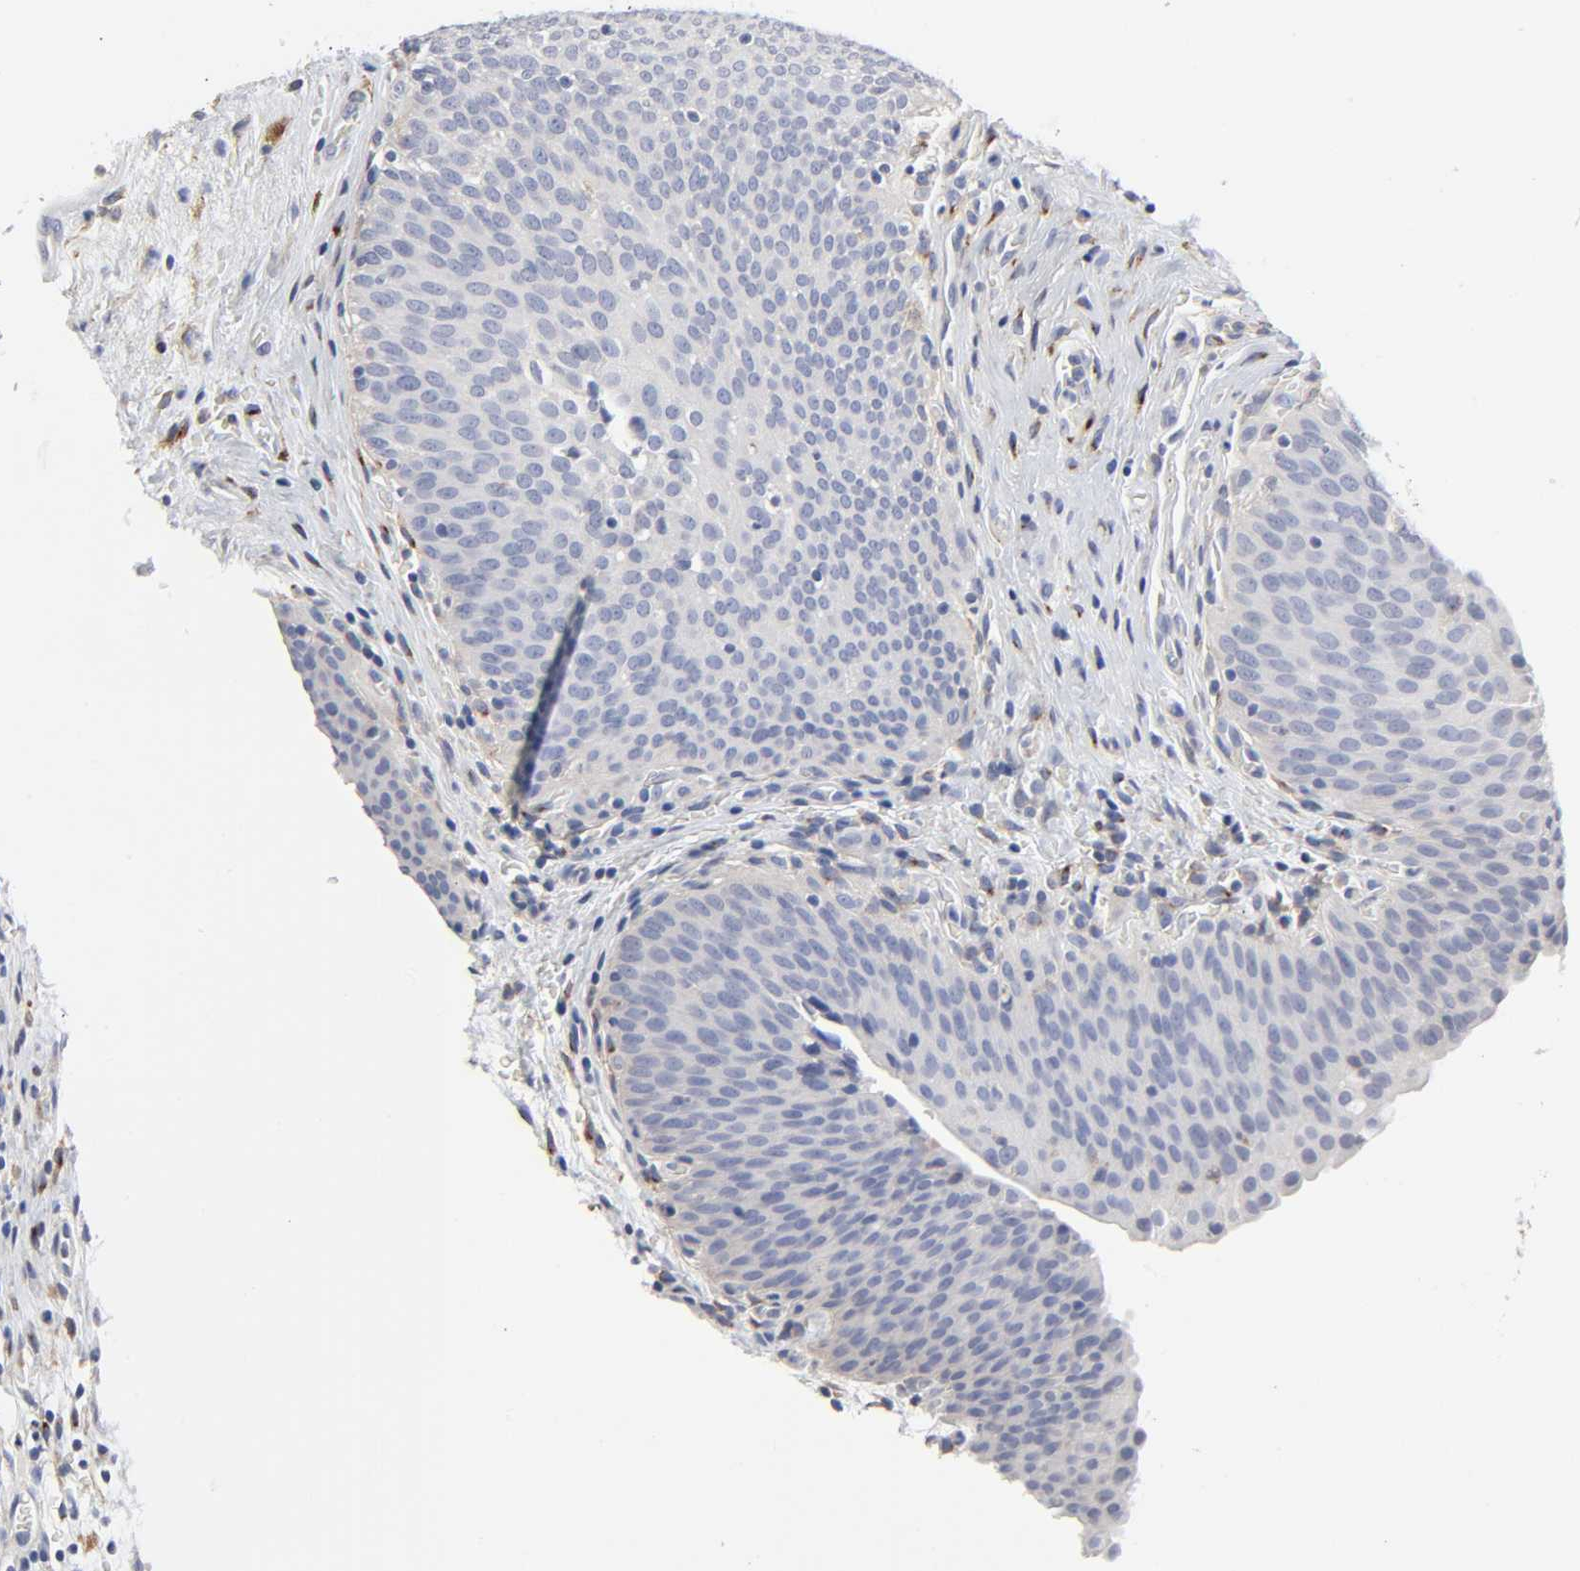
{"staining": {"intensity": "negative", "quantity": "none", "location": "none"}, "tissue": "urinary bladder", "cell_type": "Urothelial cells", "image_type": "normal", "snomed": [{"axis": "morphology", "description": "Normal tissue, NOS"}, {"axis": "morphology", "description": "Dysplasia, NOS"}, {"axis": "topography", "description": "Urinary bladder"}], "caption": "DAB (3,3'-diaminobenzidine) immunohistochemical staining of normal human urinary bladder shows no significant expression in urothelial cells. Nuclei are stained in blue.", "gene": "LRP1", "patient": {"sex": "male", "age": 35}}